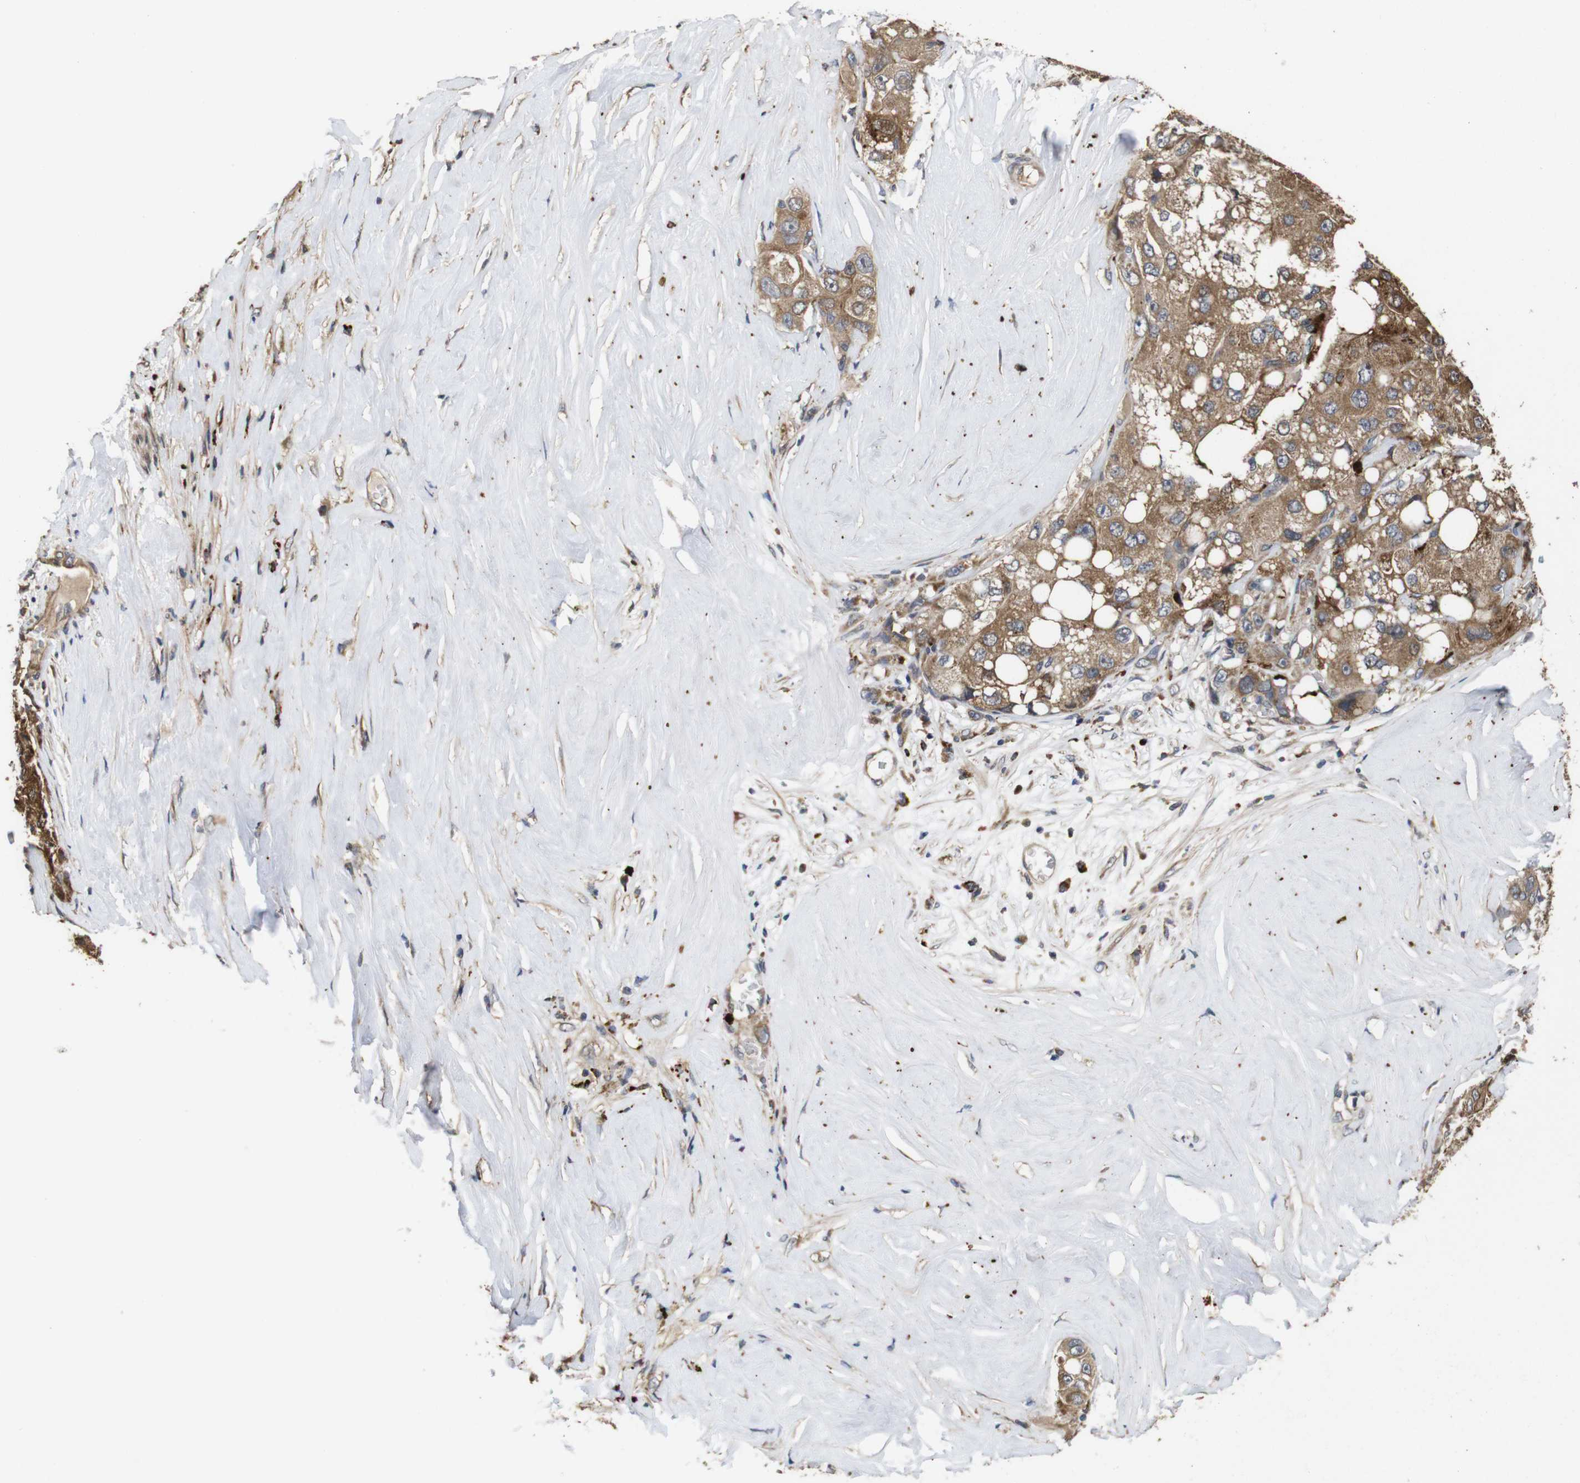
{"staining": {"intensity": "moderate", "quantity": ">75%", "location": "cytoplasmic/membranous"}, "tissue": "liver cancer", "cell_type": "Tumor cells", "image_type": "cancer", "snomed": [{"axis": "morphology", "description": "Carcinoma, Hepatocellular, NOS"}, {"axis": "topography", "description": "Liver"}], "caption": "The histopathology image reveals a brown stain indicating the presence of a protein in the cytoplasmic/membranous of tumor cells in hepatocellular carcinoma (liver). (IHC, brightfield microscopy, high magnification).", "gene": "PTPN14", "patient": {"sex": "male", "age": 80}}